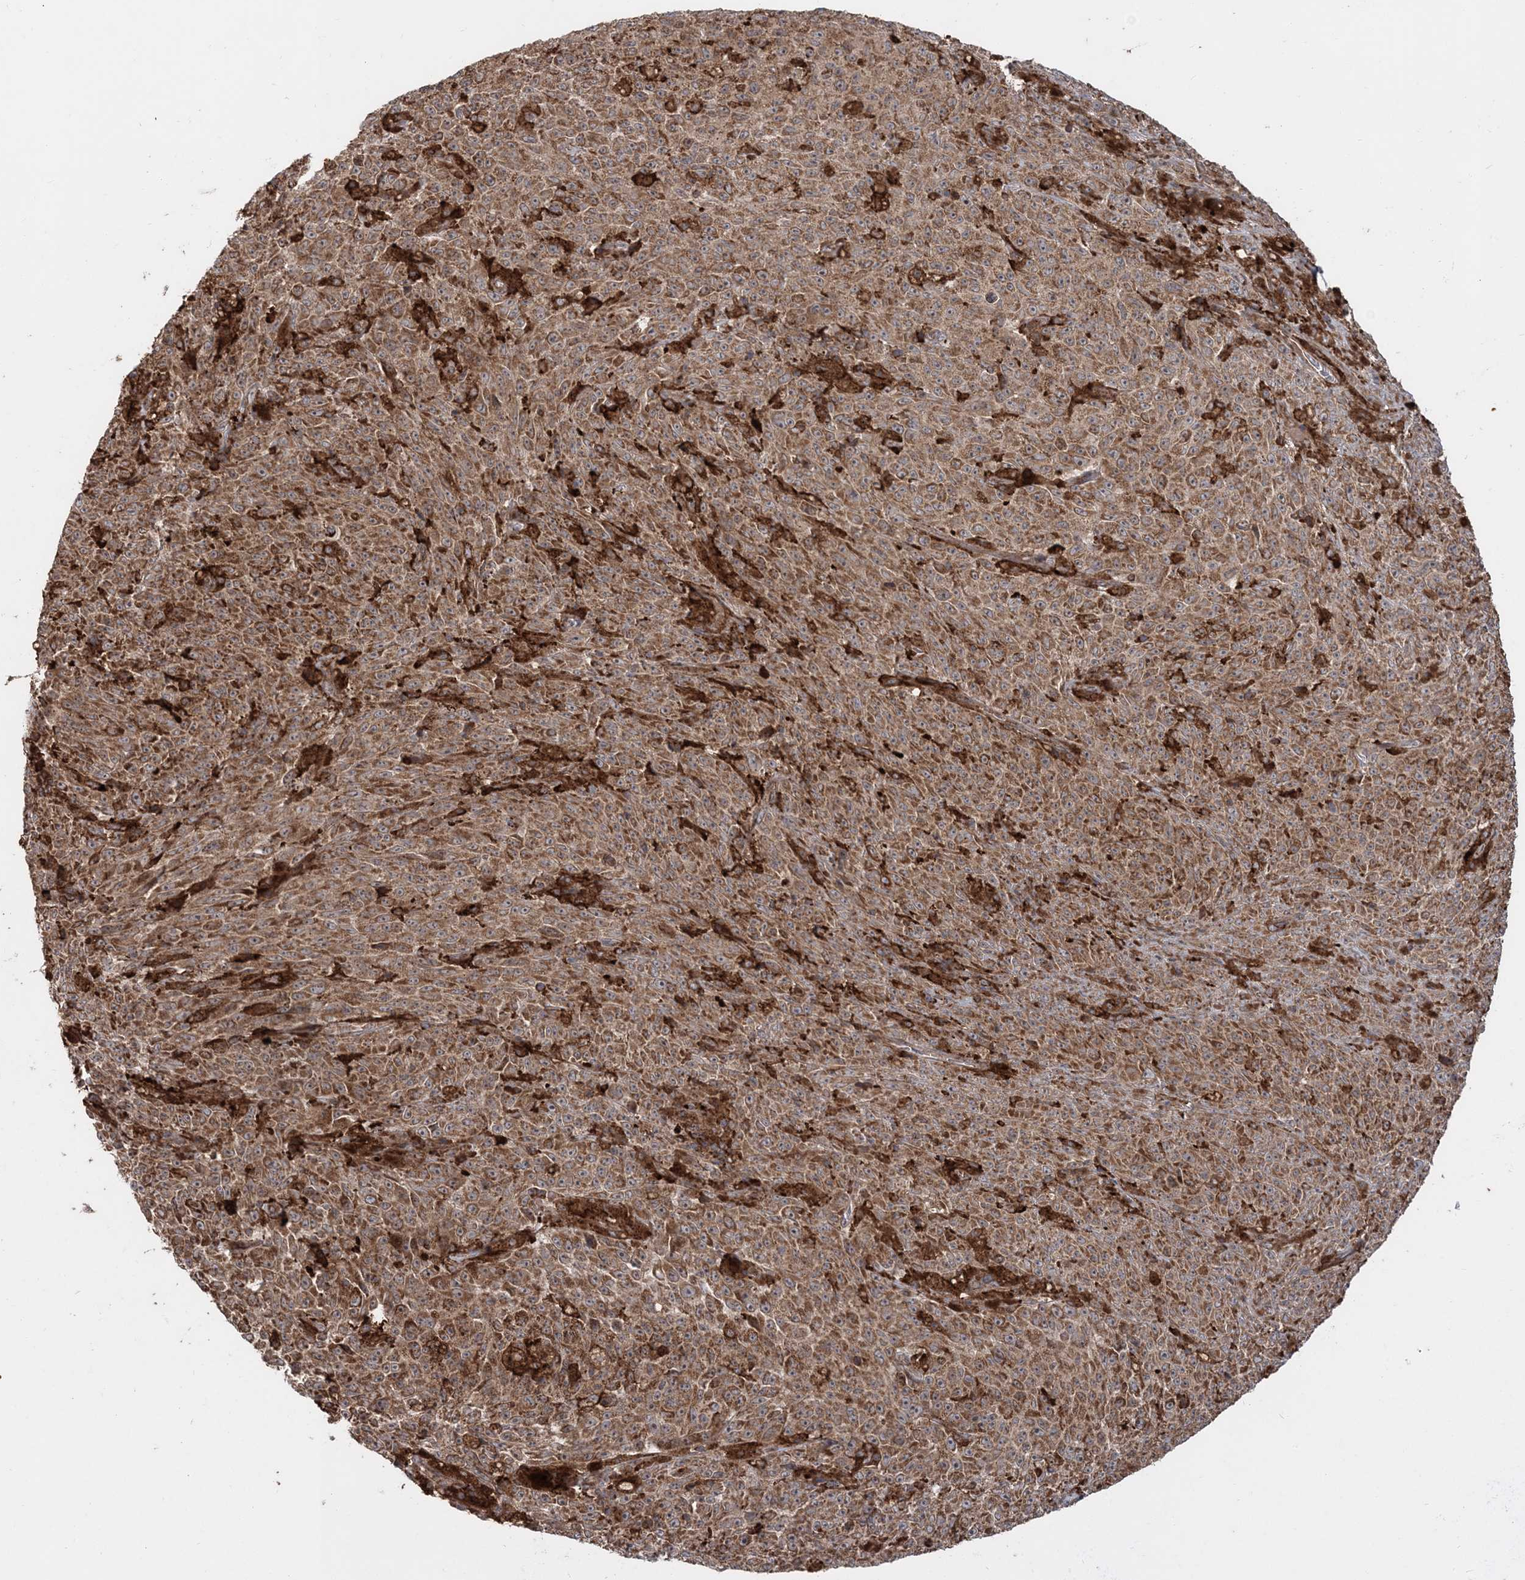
{"staining": {"intensity": "moderate", "quantity": ">75%", "location": "cytoplasmic/membranous"}, "tissue": "melanoma", "cell_type": "Tumor cells", "image_type": "cancer", "snomed": [{"axis": "morphology", "description": "Malignant melanoma, NOS"}, {"axis": "topography", "description": "Skin"}], "caption": "Immunohistochemical staining of melanoma demonstrates medium levels of moderate cytoplasmic/membranous staining in approximately >75% of tumor cells.", "gene": "LRPPRC", "patient": {"sex": "female", "age": 82}}